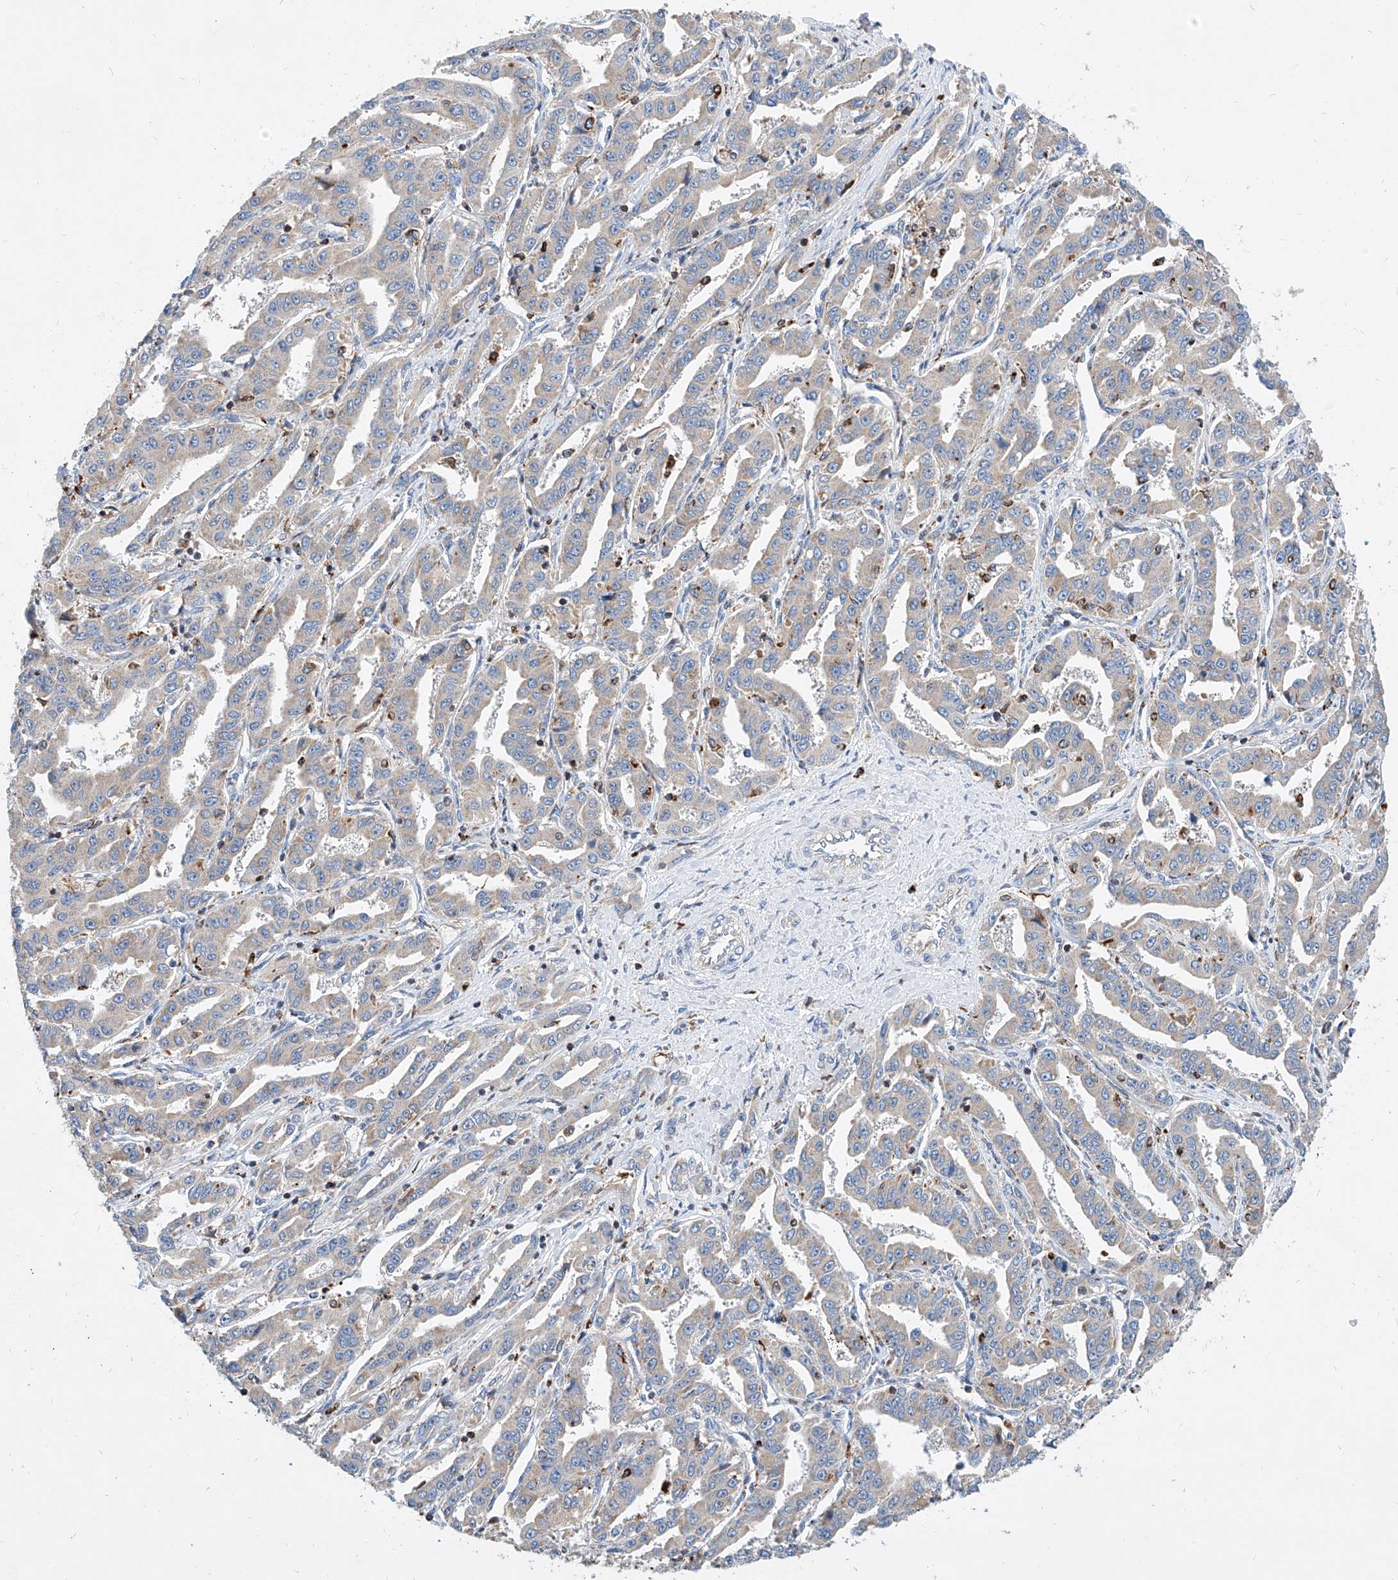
{"staining": {"intensity": "negative", "quantity": "none", "location": "none"}, "tissue": "liver cancer", "cell_type": "Tumor cells", "image_type": "cancer", "snomed": [{"axis": "morphology", "description": "Cholangiocarcinoma"}, {"axis": "topography", "description": "Liver"}], "caption": "High magnification brightfield microscopy of cholangiocarcinoma (liver) stained with DAB (brown) and counterstained with hematoxylin (blue): tumor cells show no significant expression.", "gene": "CPNE5", "patient": {"sex": "male", "age": 59}}